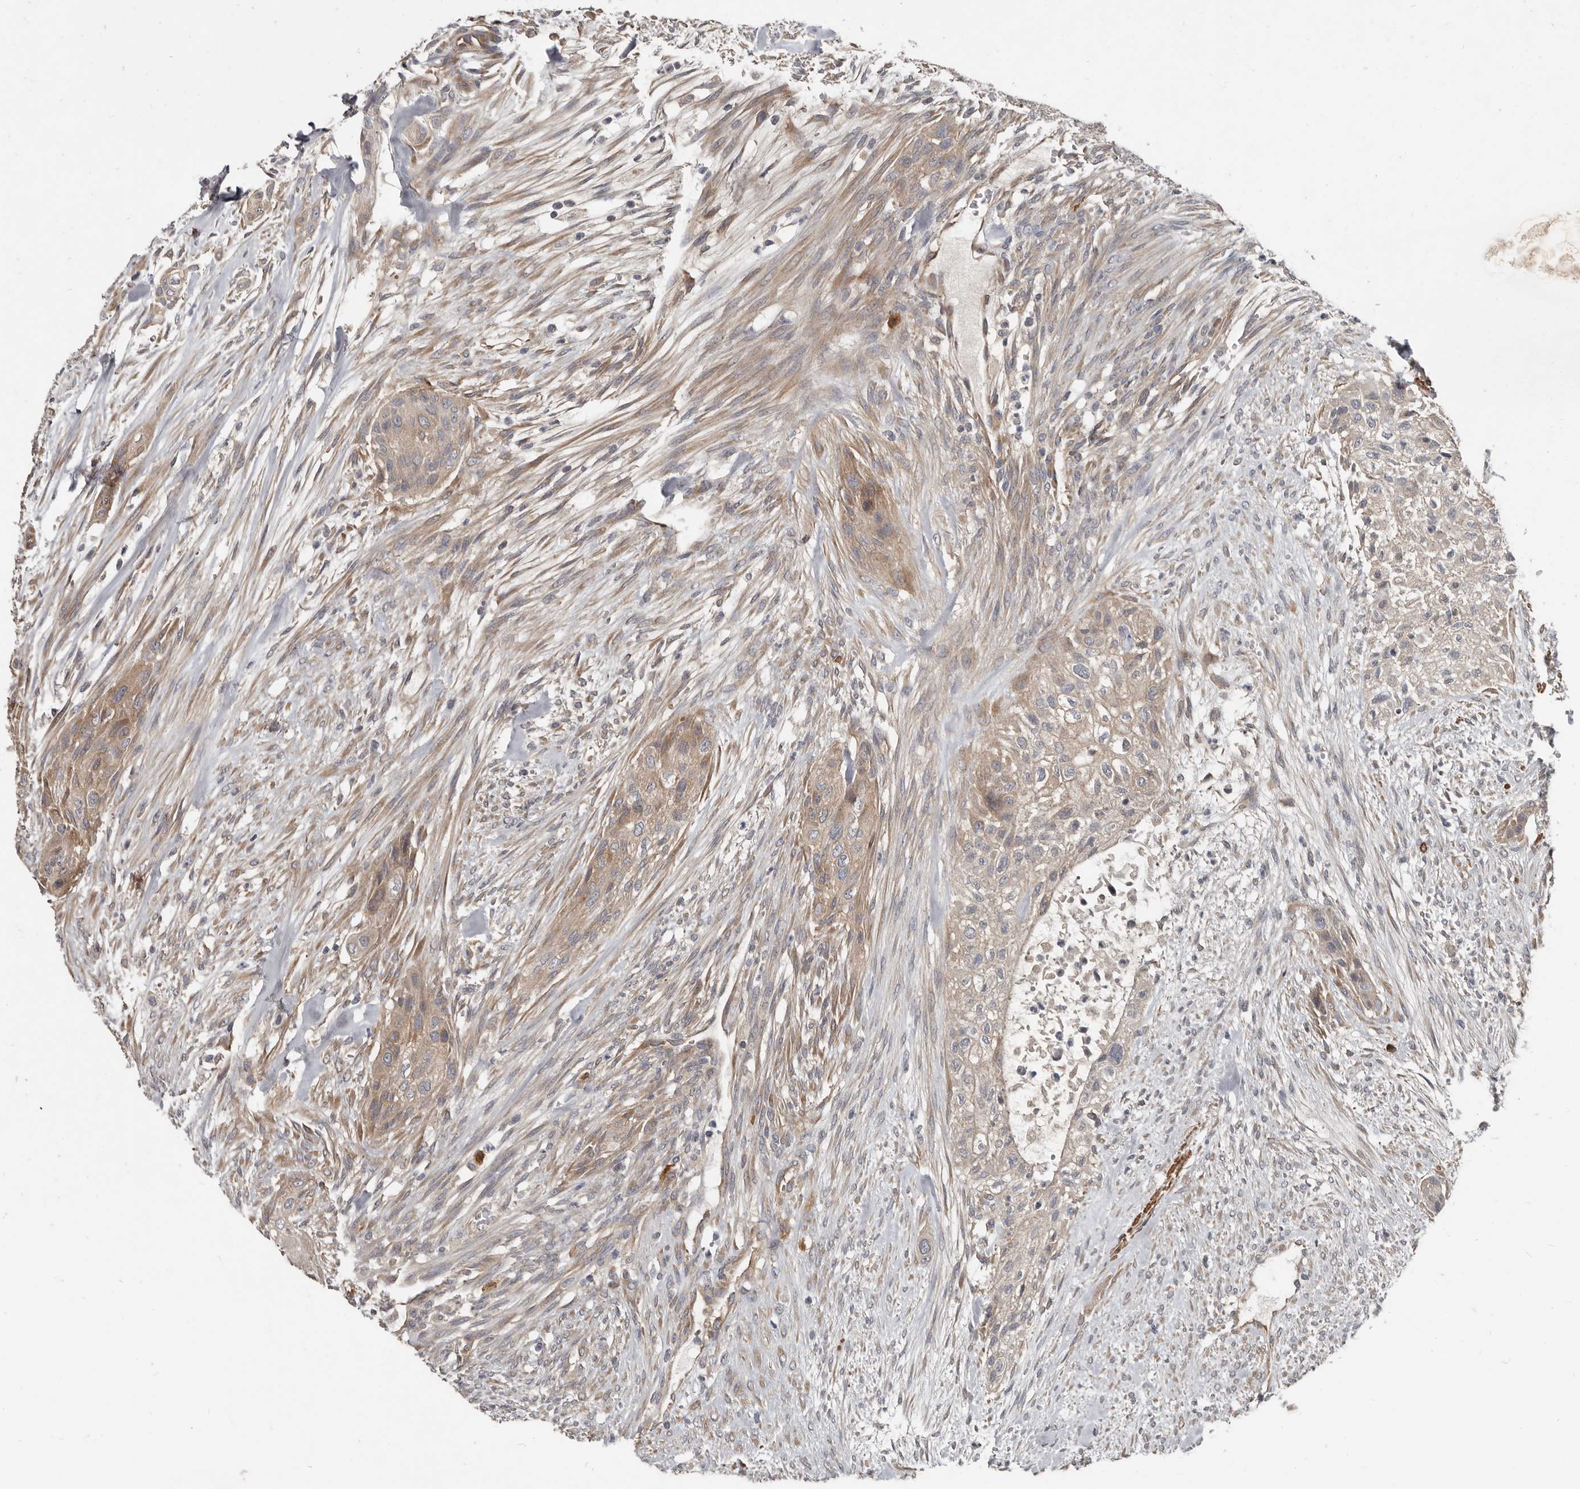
{"staining": {"intensity": "weak", "quantity": ">75%", "location": "cytoplasmic/membranous"}, "tissue": "urothelial cancer", "cell_type": "Tumor cells", "image_type": "cancer", "snomed": [{"axis": "morphology", "description": "Urothelial carcinoma, High grade"}, {"axis": "topography", "description": "Urinary bladder"}], "caption": "Urothelial cancer stained with a protein marker exhibits weak staining in tumor cells.", "gene": "AKNAD1", "patient": {"sex": "male", "age": 35}}